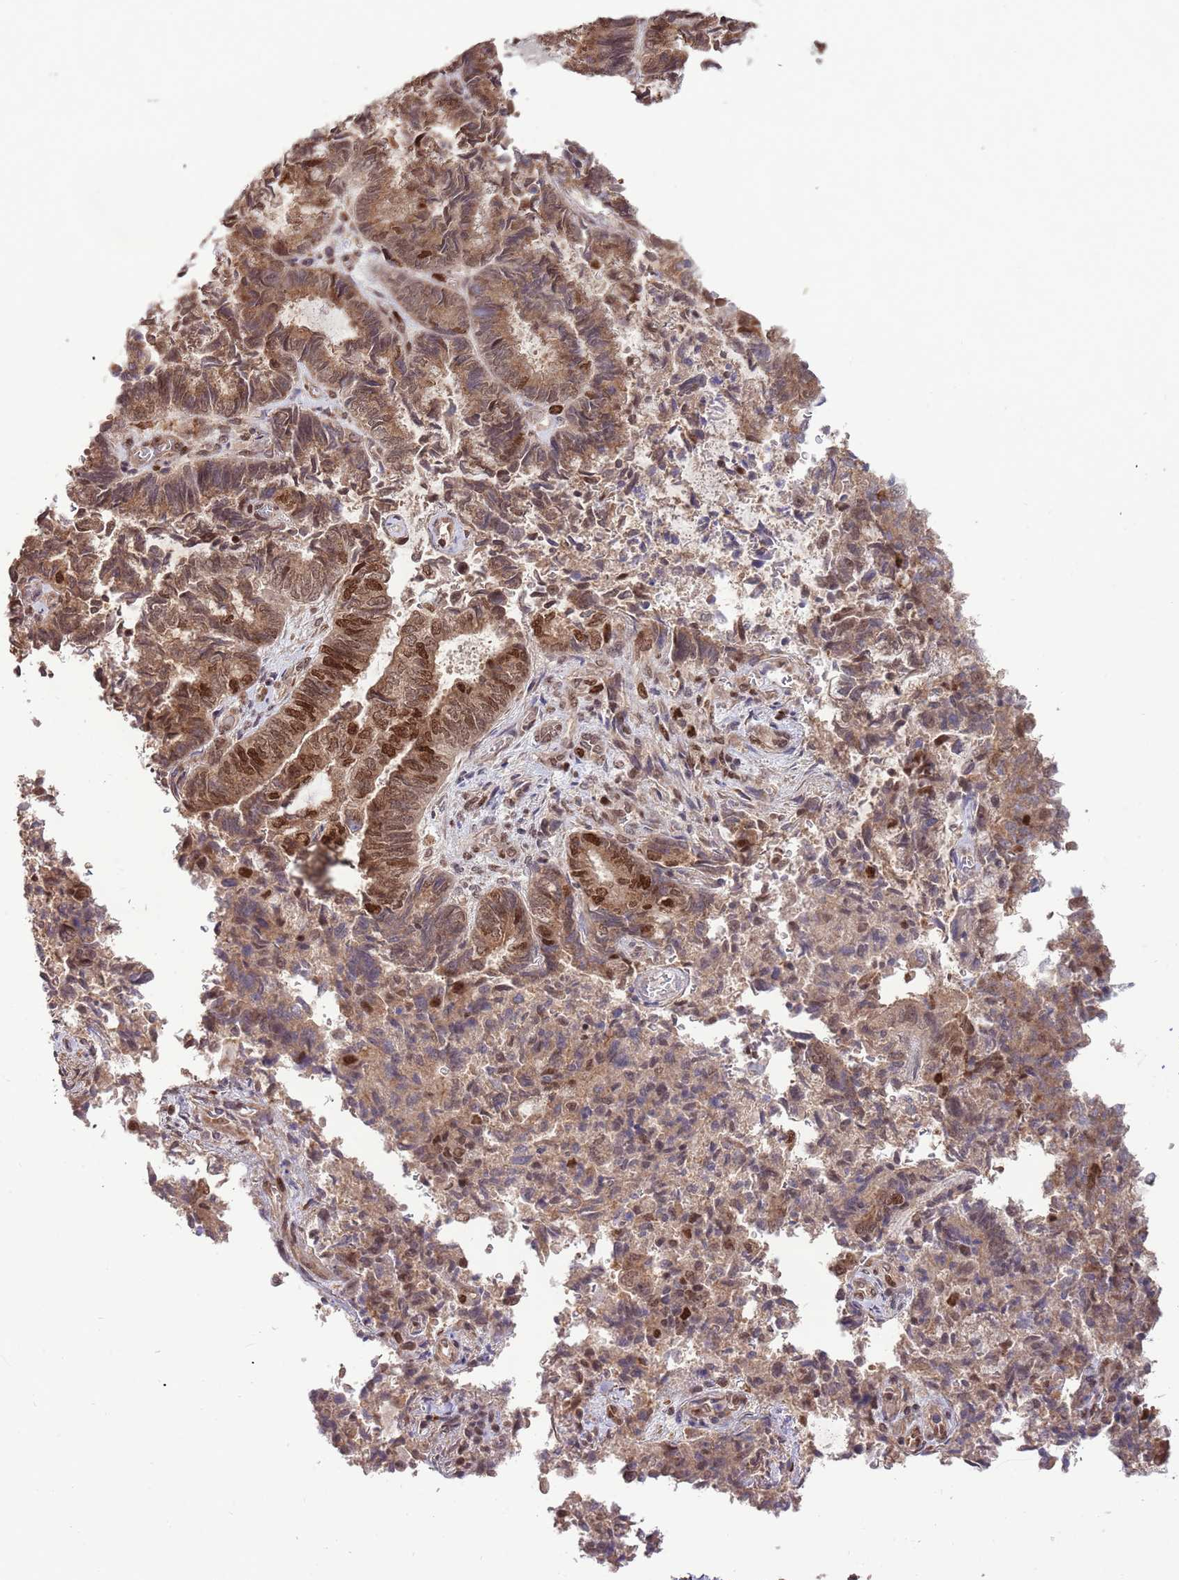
{"staining": {"intensity": "strong", "quantity": ">75%", "location": "cytoplasmic/membranous,nuclear"}, "tissue": "endometrial cancer", "cell_type": "Tumor cells", "image_type": "cancer", "snomed": [{"axis": "morphology", "description": "Adenocarcinoma, NOS"}, {"axis": "topography", "description": "Endometrium"}], "caption": "Adenocarcinoma (endometrial) tissue shows strong cytoplasmic/membranous and nuclear positivity in approximately >75% of tumor cells, visualized by immunohistochemistry.", "gene": "RIF1", "patient": {"sex": "female", "age": 80}}